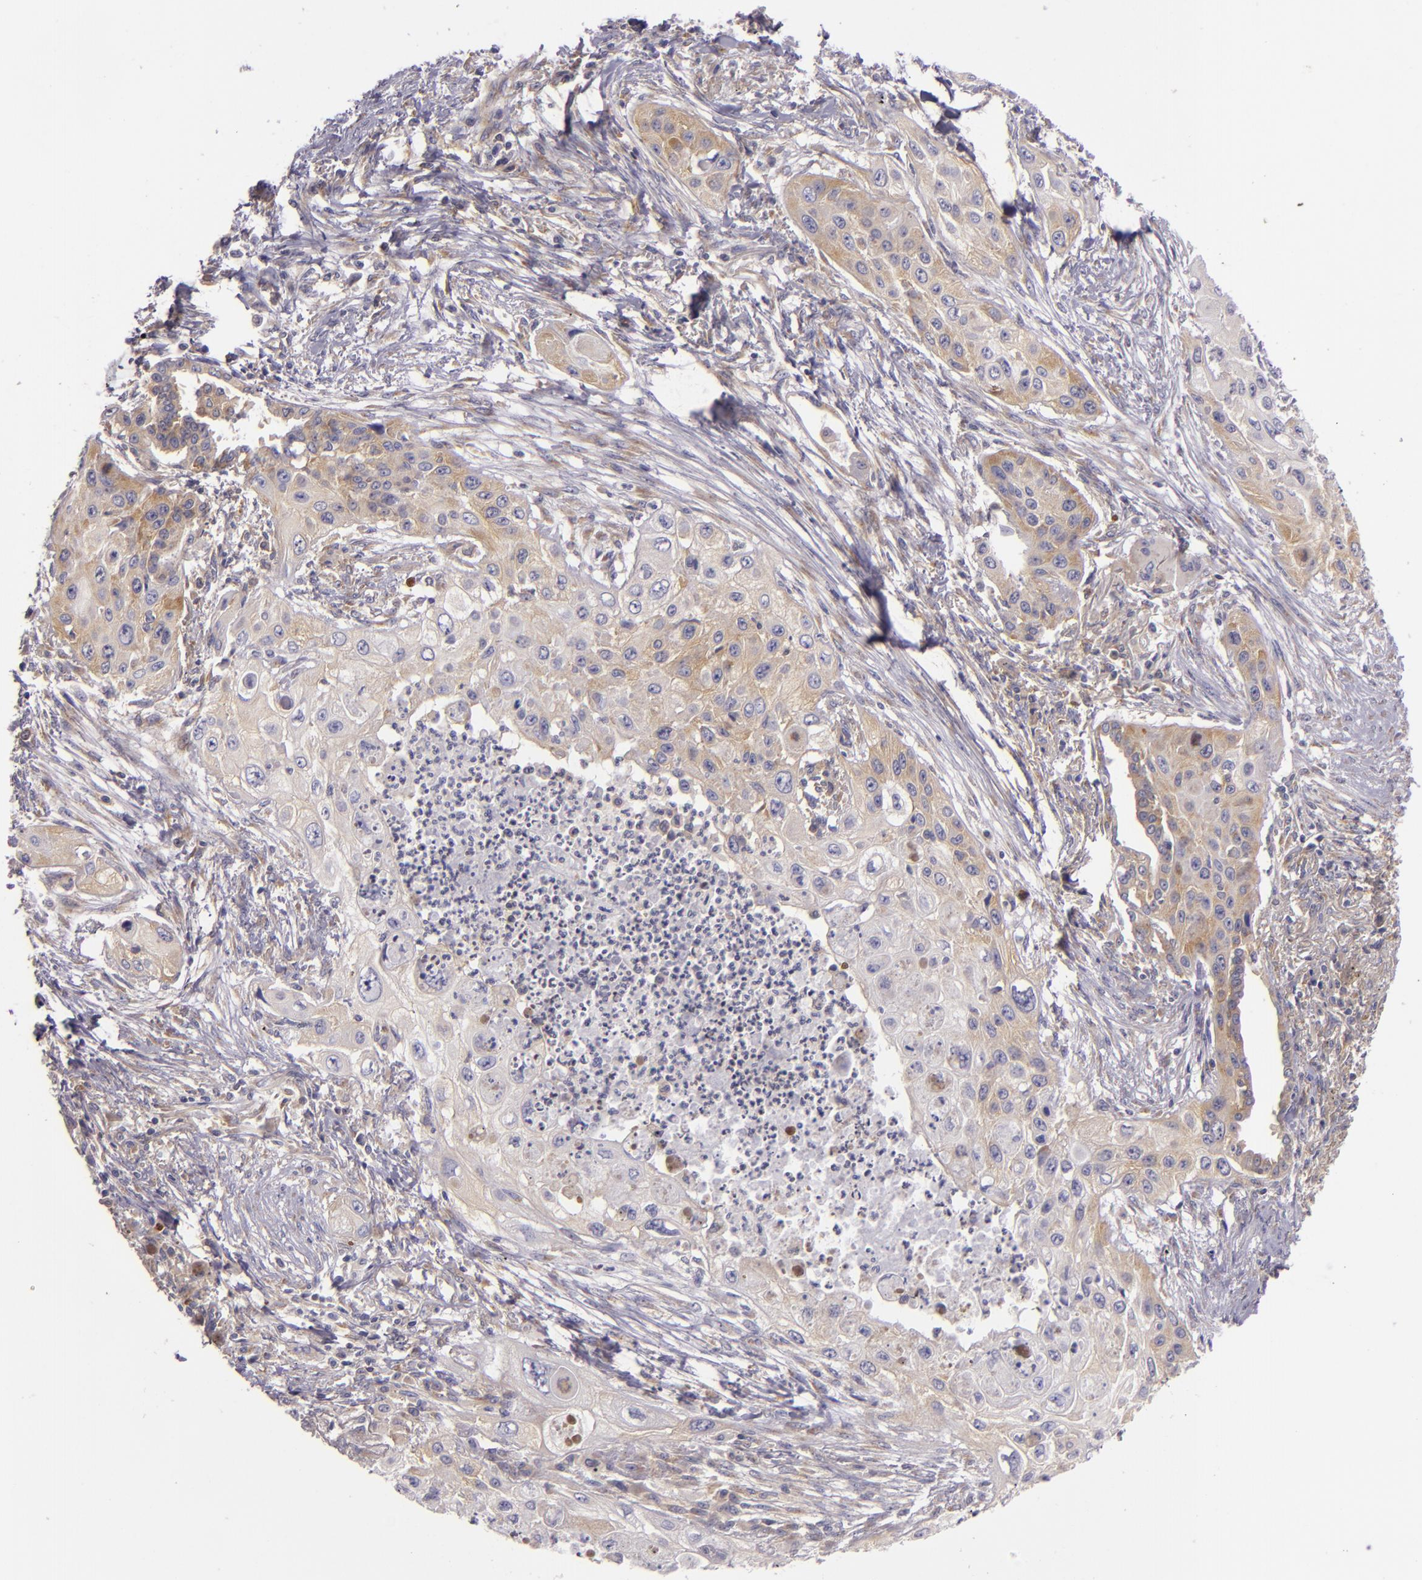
{"staining": {"intensity": "weak", "quantity": "<25%", "location": "cytoplasmic/membranous"}, "tissue": "lung cancer", "cell_type": "Tumor cells", "image_type": "cancer", "snomed": [{"axis": "morphology", "description": "Squamous cell carcinoma, NOS"}, {"axis": "topography", "description": "Lung"}], "caption": "Immunohistochemical staining of human lung cancer (squamous cell carcinoma) demonstrates no significant positivity in tumor cells.", "gene": "UPF3B", "patient": {"sex": "male", "age": 71}}